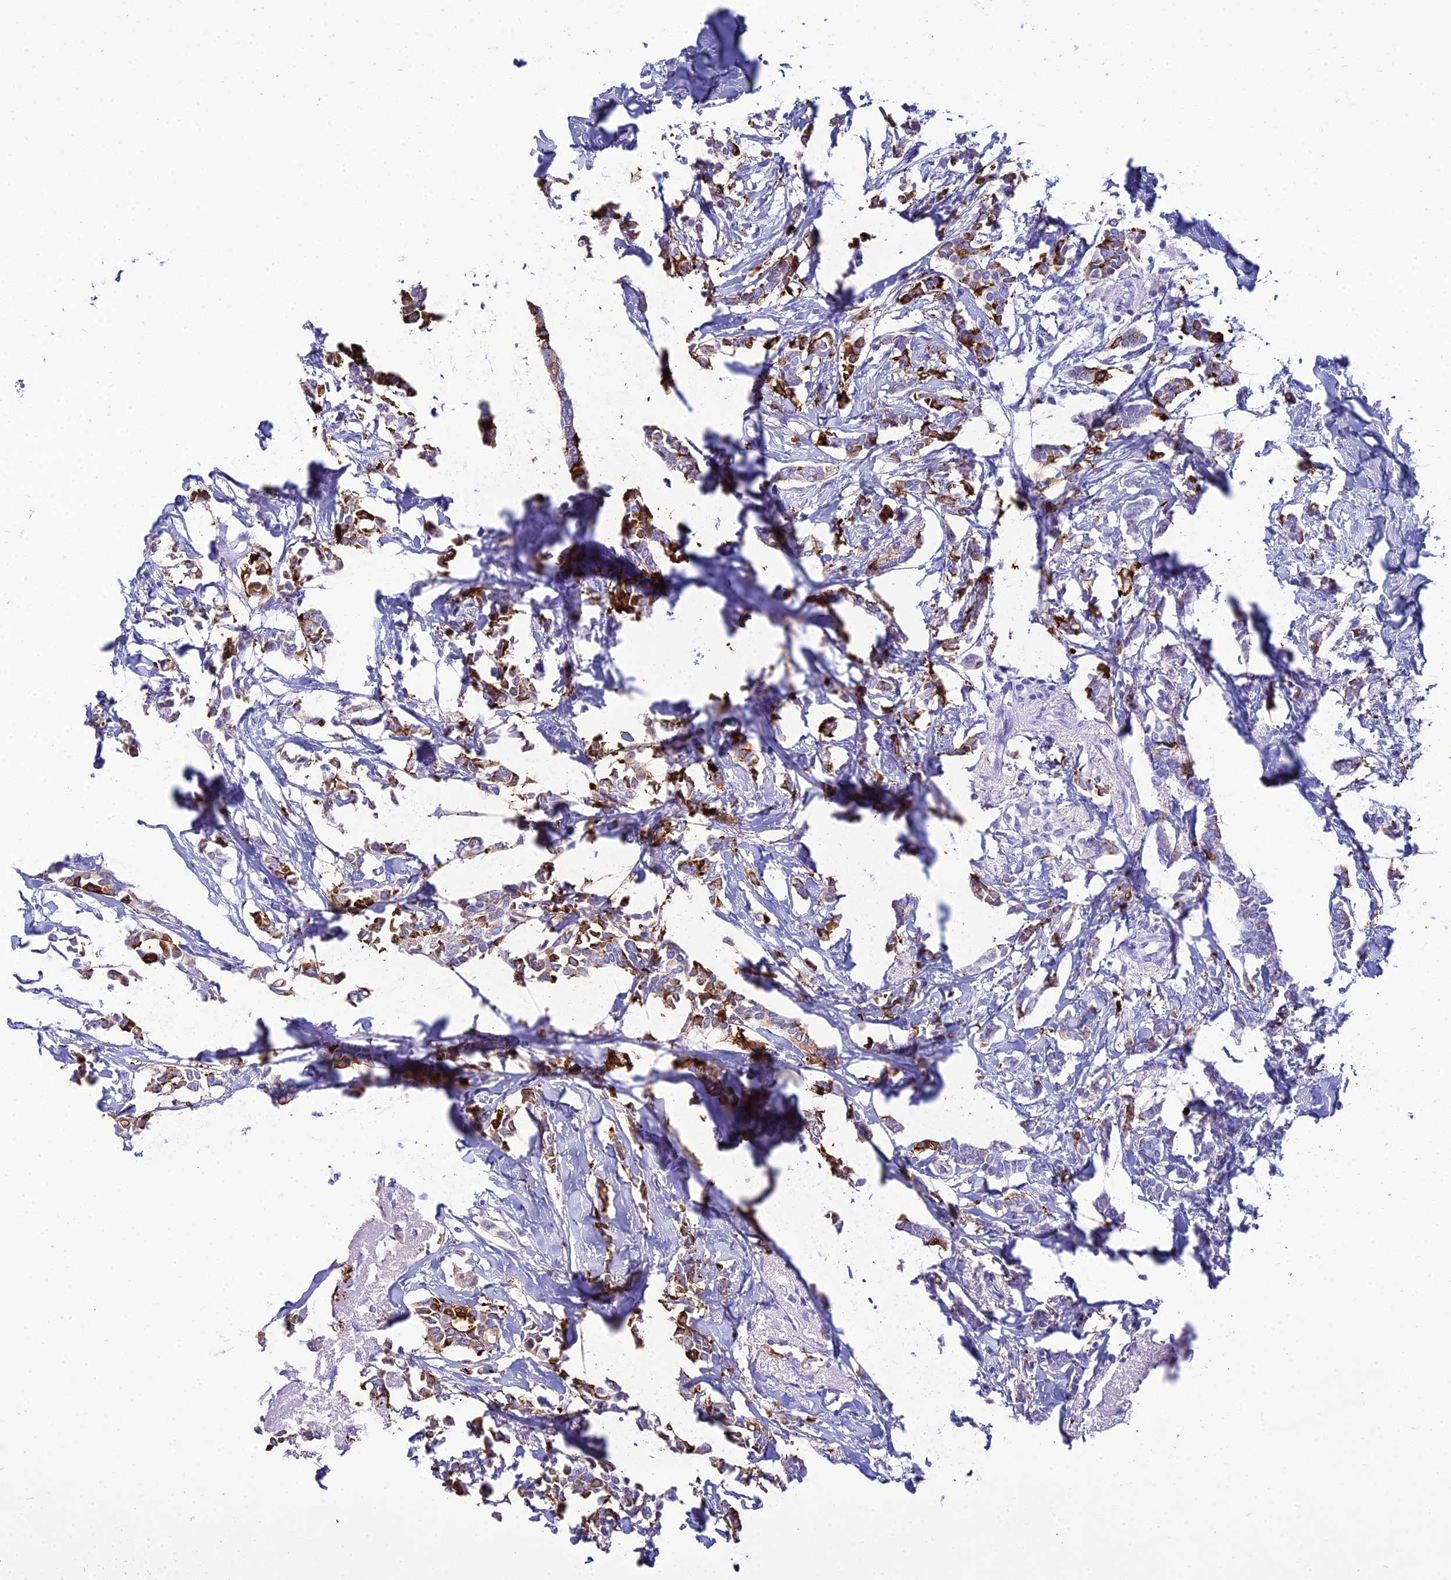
{"staining": {"intensity": "strong", "quantity": "25%-75%", "location": "cytoplasmic/membranous"}, "tissue": "breast cancer", "cell_type": "Tumor cells", "image_type": "cancer", "snomed": [{"axis": "morphology", "description": "Duct carcinoma"}, {"axis": "topography", "description": "Breast"}], "caption": "Human breast cancer stained for a protein (brown) displays strong cytoplasmic/membranous positive positivity in approximately 25%-75% of tumor cells.", "gene": "ZNF442", "patient": {"sex": "female", "age": 41}}